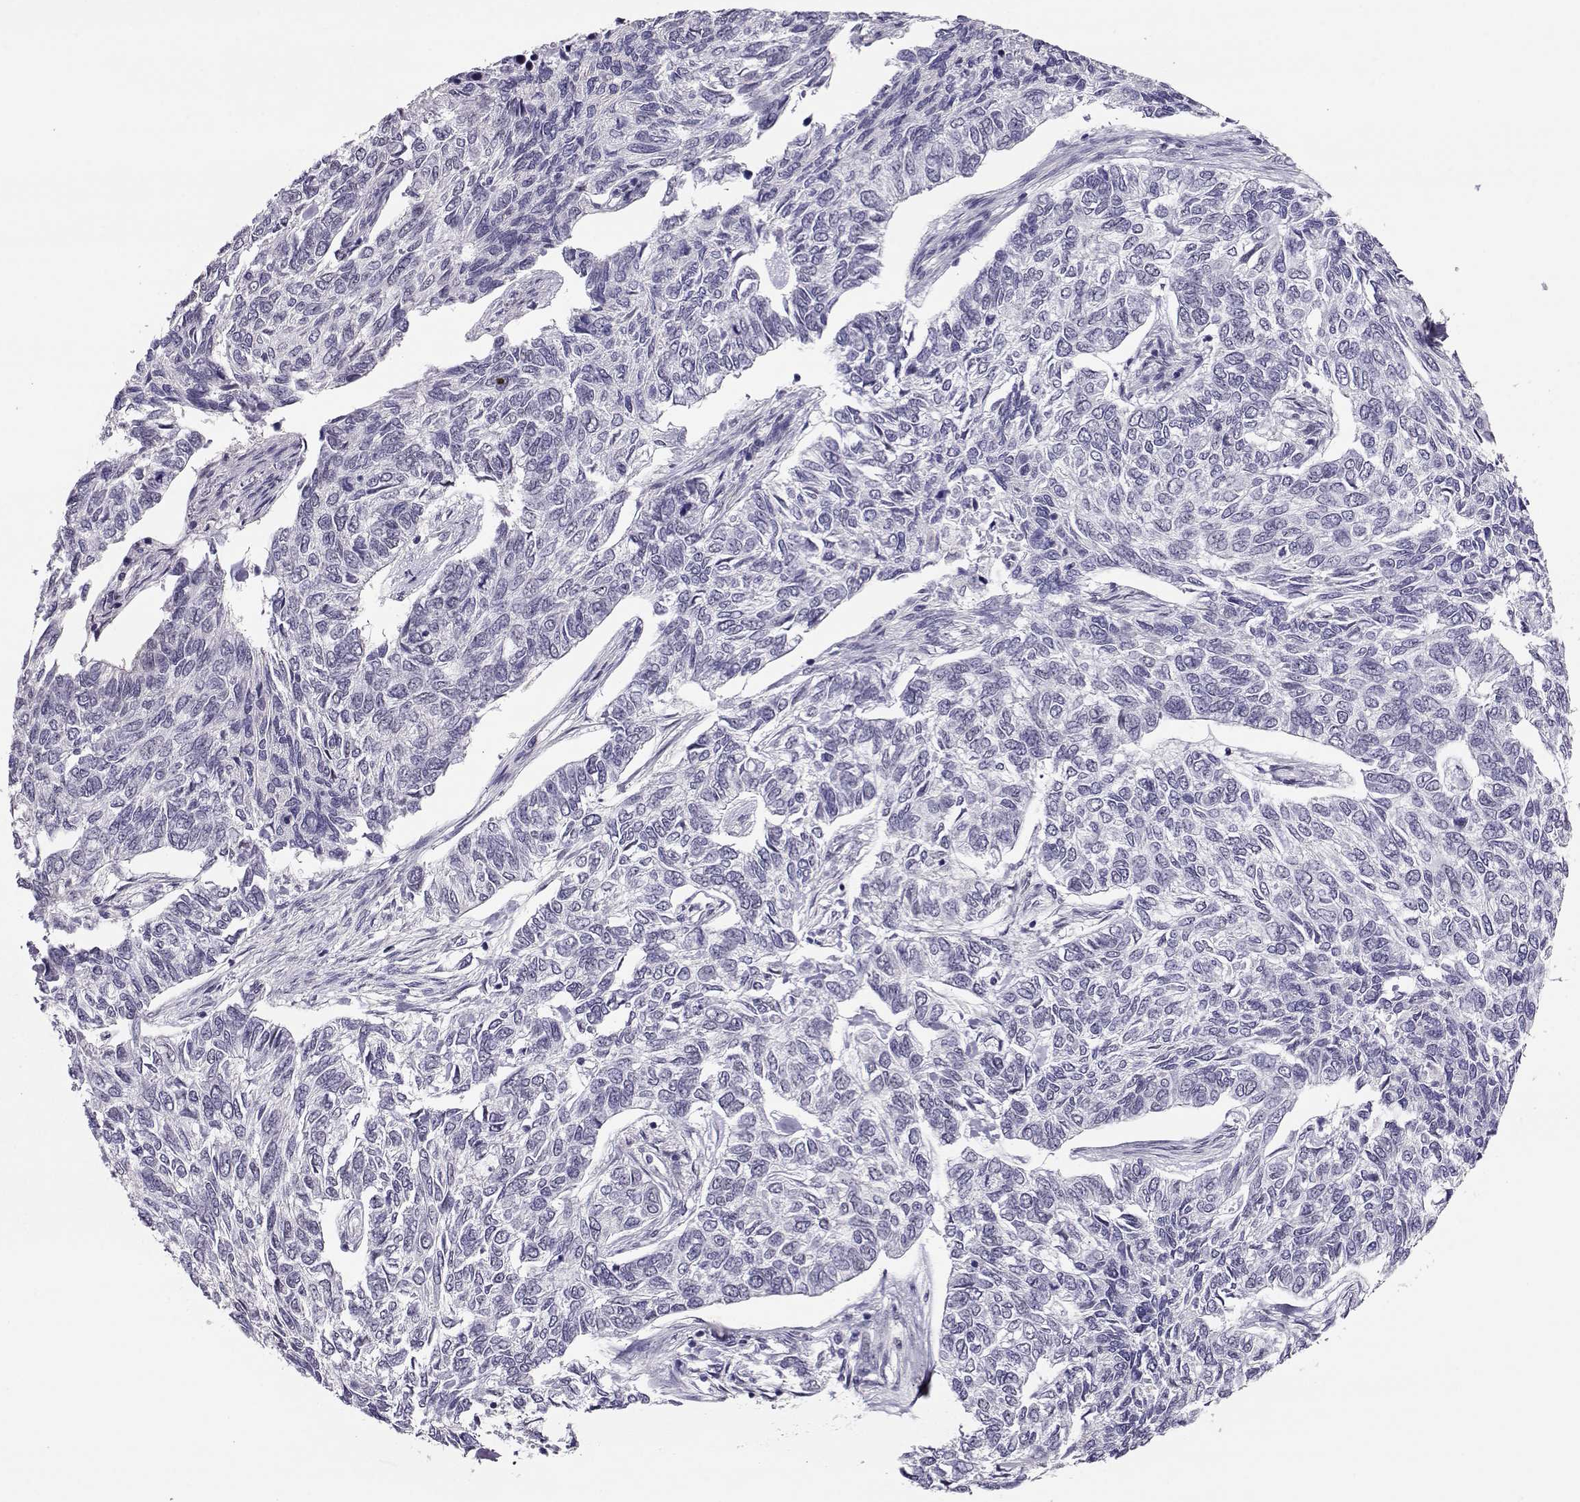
{"staining": {"intensity": "negative", "quantity": "none", "location": "none"}, "tissue": "skin cancer", "cell_type": "Tumor cells", "image_type": "cancer", "snomed": [{"axis": "morphology", "description": "Basal cell carcinoma"}, {"axis": "topography", "description": "Skin"}], "caption": "Skin cancer (basal cell carcinoma) stained for a protein using immunohistochemistry demonstrates no positivity tumor cells.", "gene": "POLI", "patient": {"sex": "female", "age": 65}}